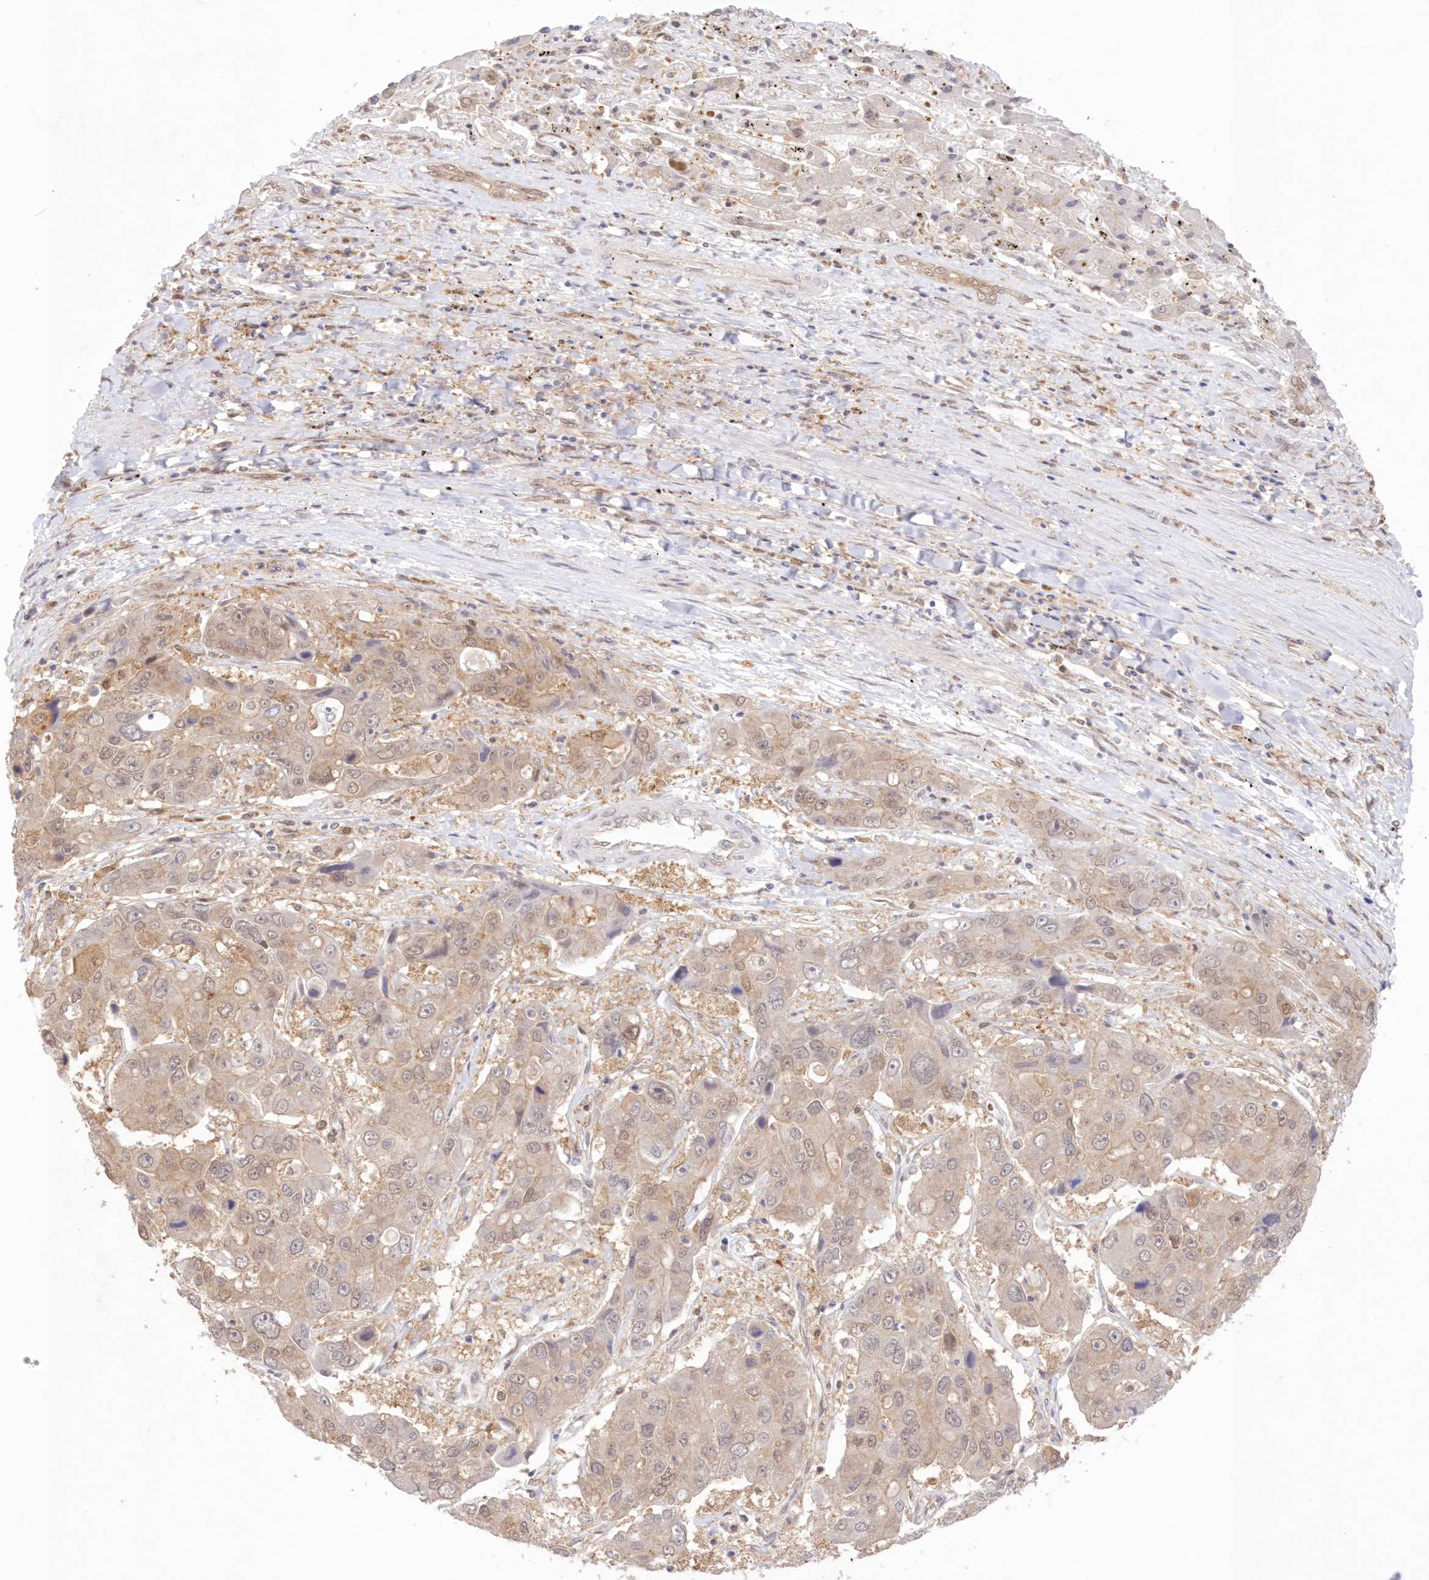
{"staining": {"intensity": "weak", "quantity": ">75%", "location": "cytoplasmic/membranous,nuclear"}, "tissue": "liver cancer", "cell_type": "Tumor cells", "image_type": "cancer", "snomed": [{"axis": "morphology", "description": "Cholangiocarcinoma"}, {"axis": "topography", "description": "Liver"}], "caption": "IHC of cholangiocarcinoma (liver) shows low levels of weak cytoplasmic/membranous and nuclear staining in approximately >75% of tumor cells.", "gene": "RNPEP", "patient": {"sex": "male", "age": 67}}